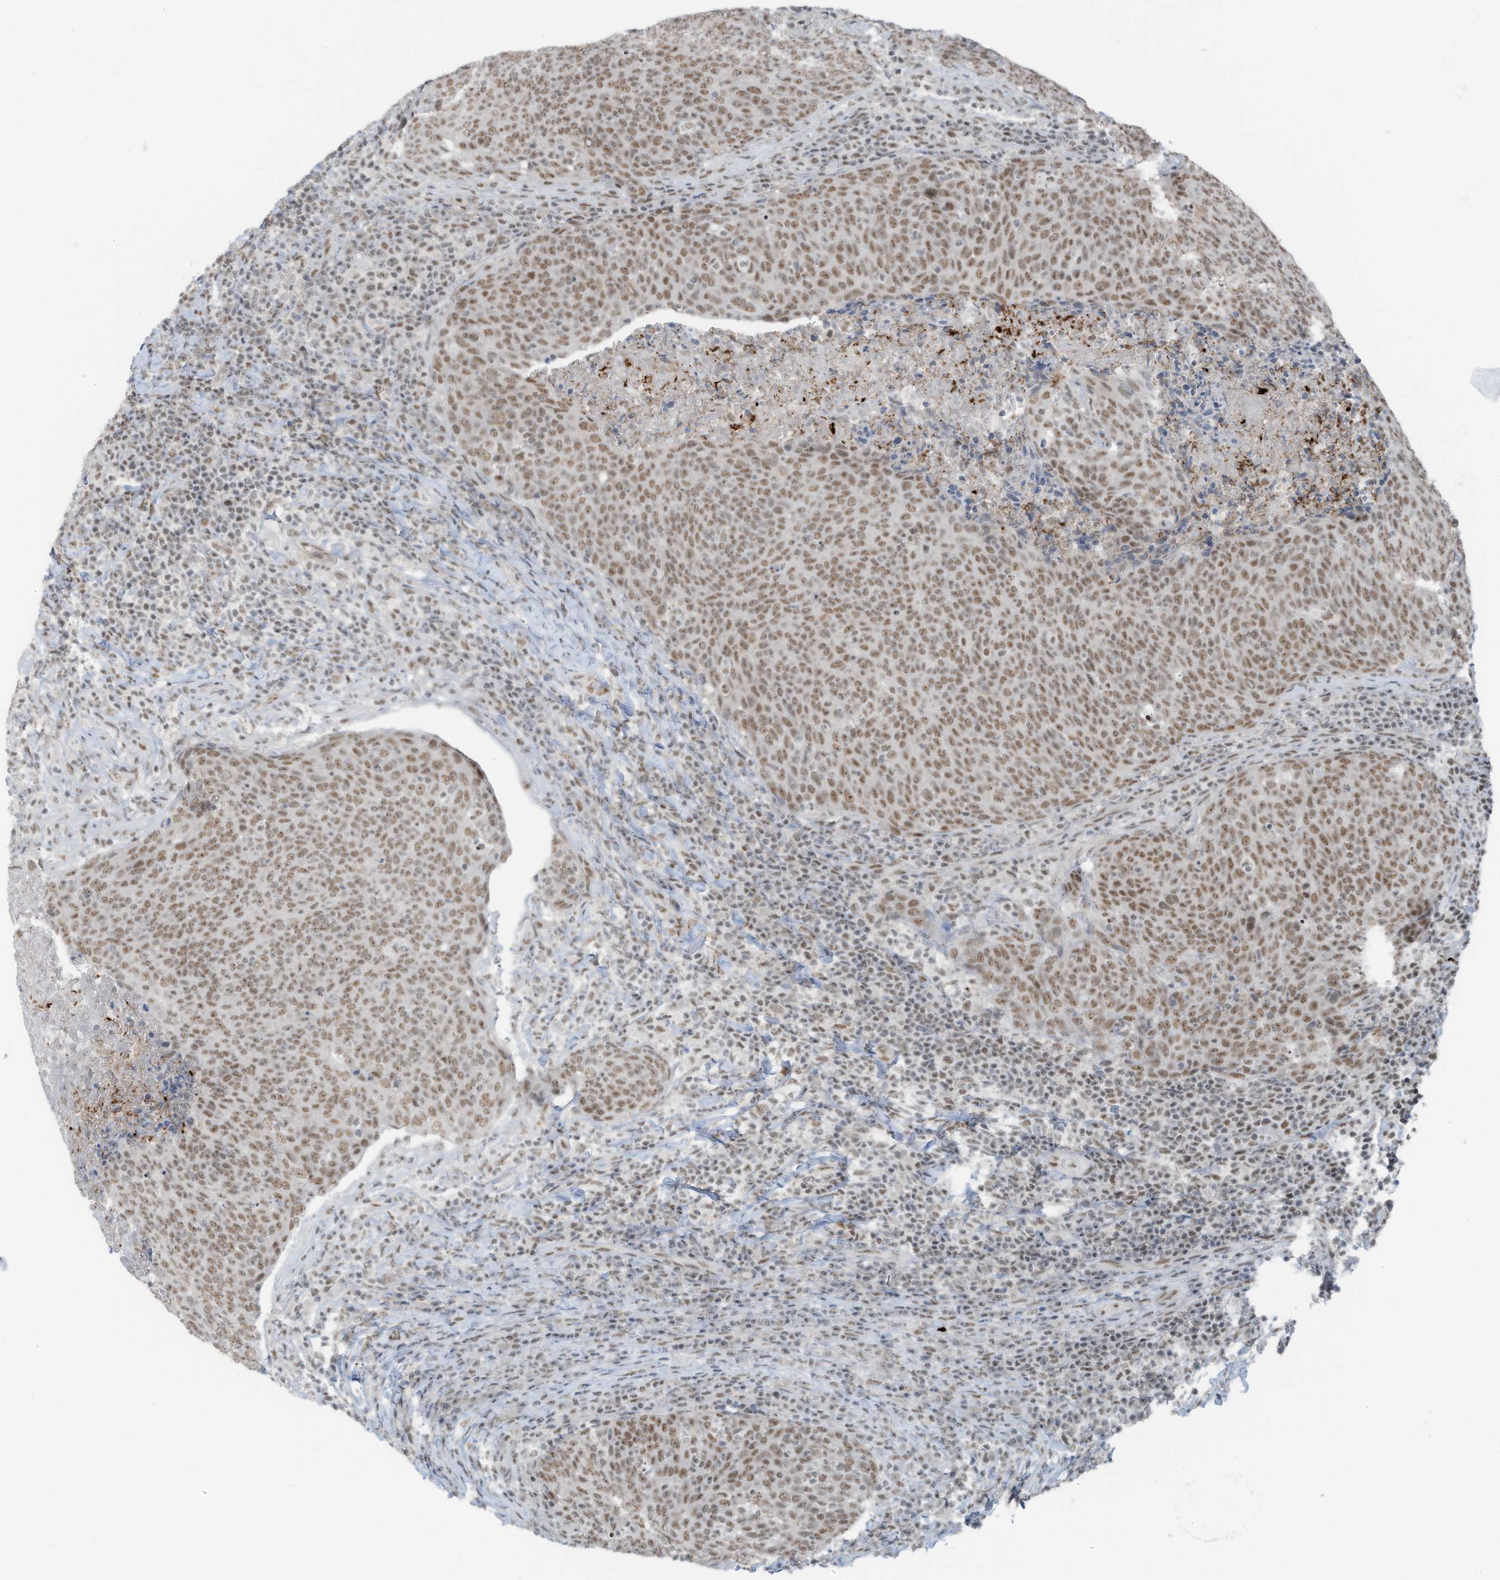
{"staining": {"intensity": "moderate", "quantity": ">75%", "location": "nuclear"}, "tissue": "head and neck cancer", "cell_type": "Tumor cells", "image_type": "cancer", "snomed": [{"axis": "morphology", "description": "Squamous cell carcinoma, NOS"}, {"axis": "morphology", "description": "Squamous cell carcinoma, metastatic, NOS"}, {"axis": "topography", "description": "Lymph node"}, {"axis": "topography", "description": "Head-Neck"}], "caption": "High-power microscopy captured an immunohistochemistry image of head and neck cancer (metastatic squamous cell carcinoma), revealing moderate nuclear positivity in approximately >75% of tumor cells.", "gene": "WRNIP1", "patient": {"sex": "male", "age": 62}}